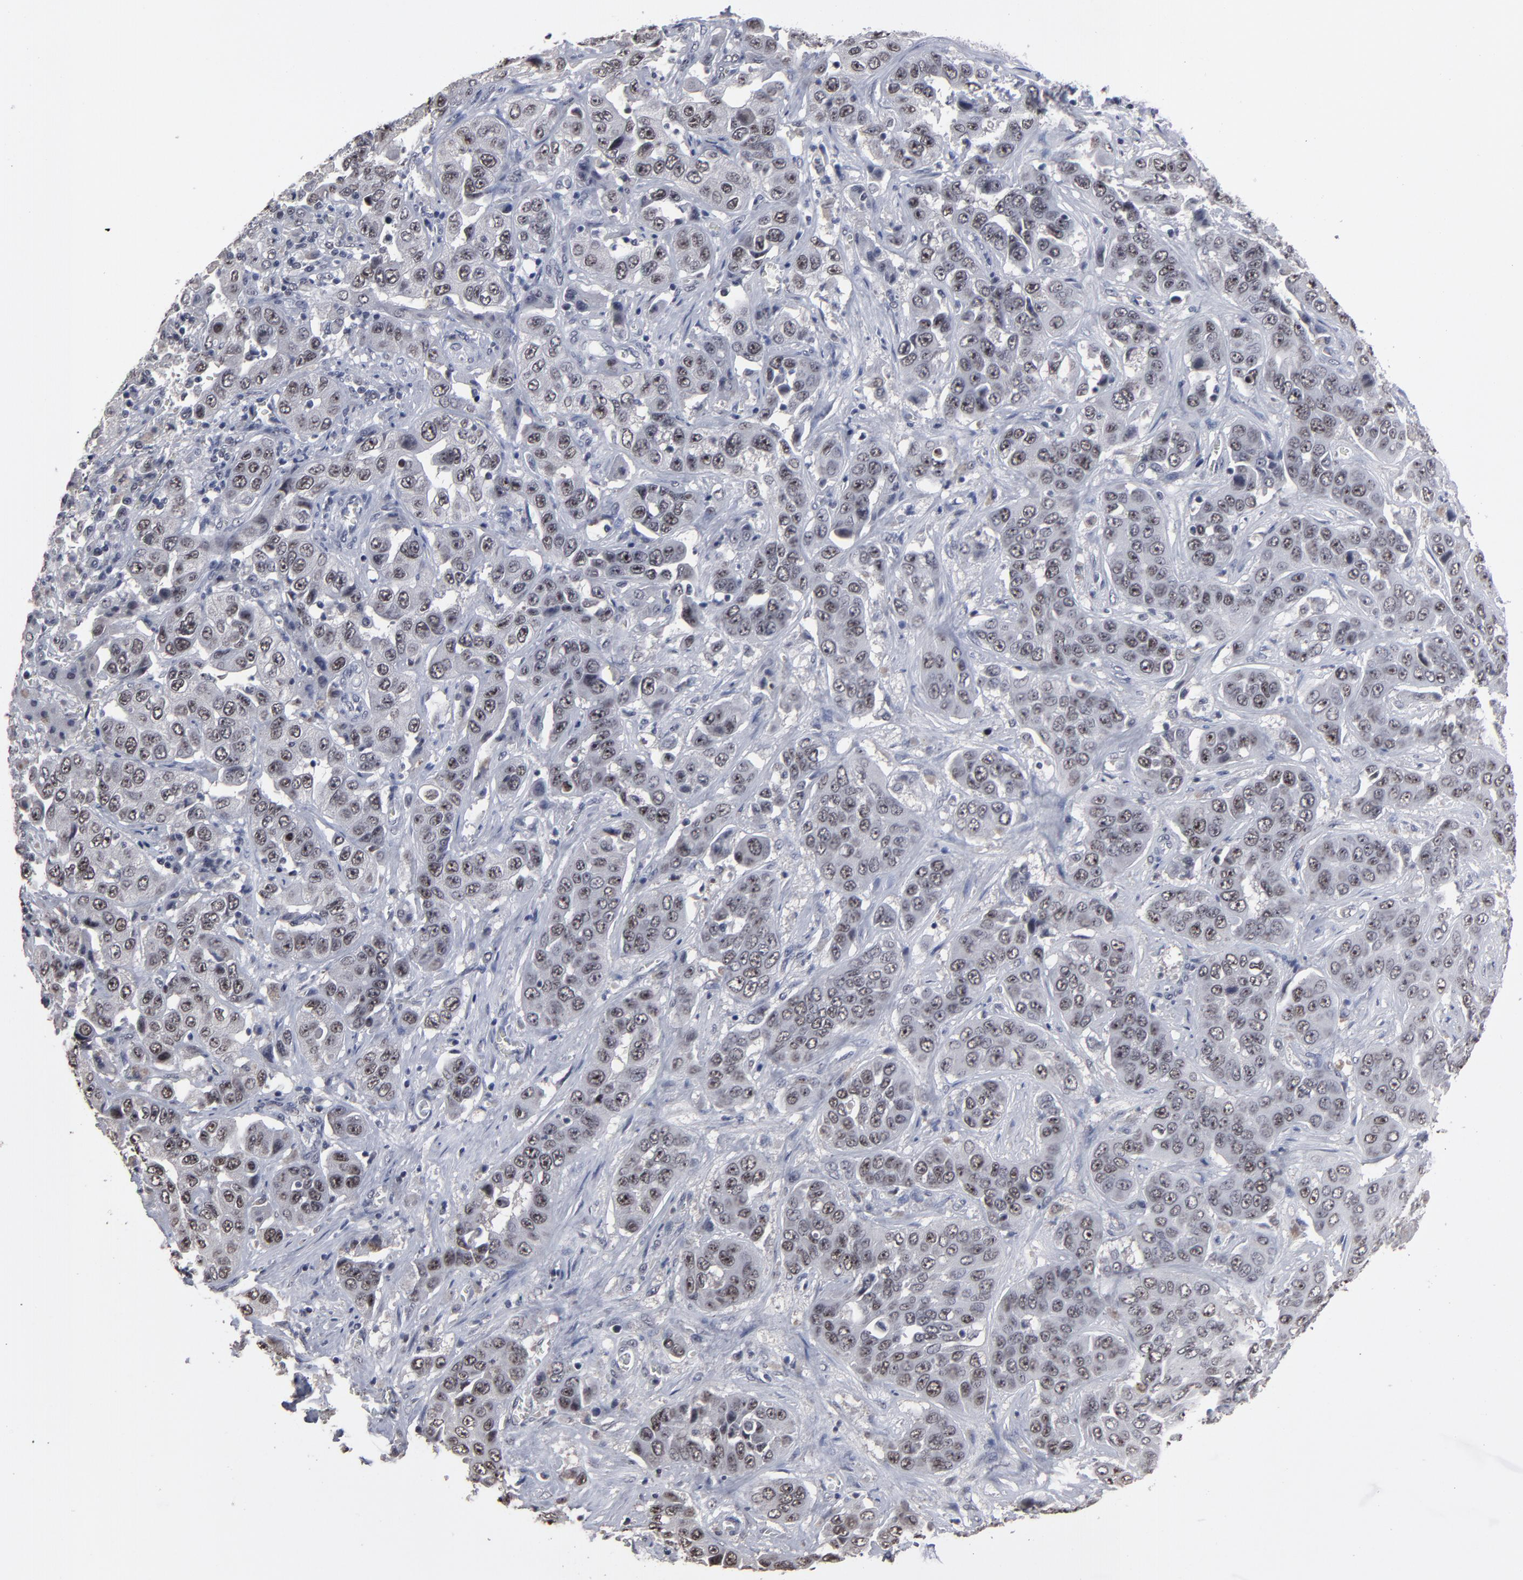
{"staining": {"intensity": "weak", "quantity": "<25%", "location": "nuclear"}, "tissue": "liver cancer", "cell_type": "Tumor cells", "image_type": "cancer", "snomed": [{"axis": "morphology", "description": "Cholangiocarcinoma"}, {"axis": "topography", "description": "Liver"}], "caption": "Immunohistochemical staining of human liver cancer (cholangiocarcinoma) reveals no significant positivity in tumor cells.", "gene": "SSRP1", "patient": {"sex": "female", "age": 52}}